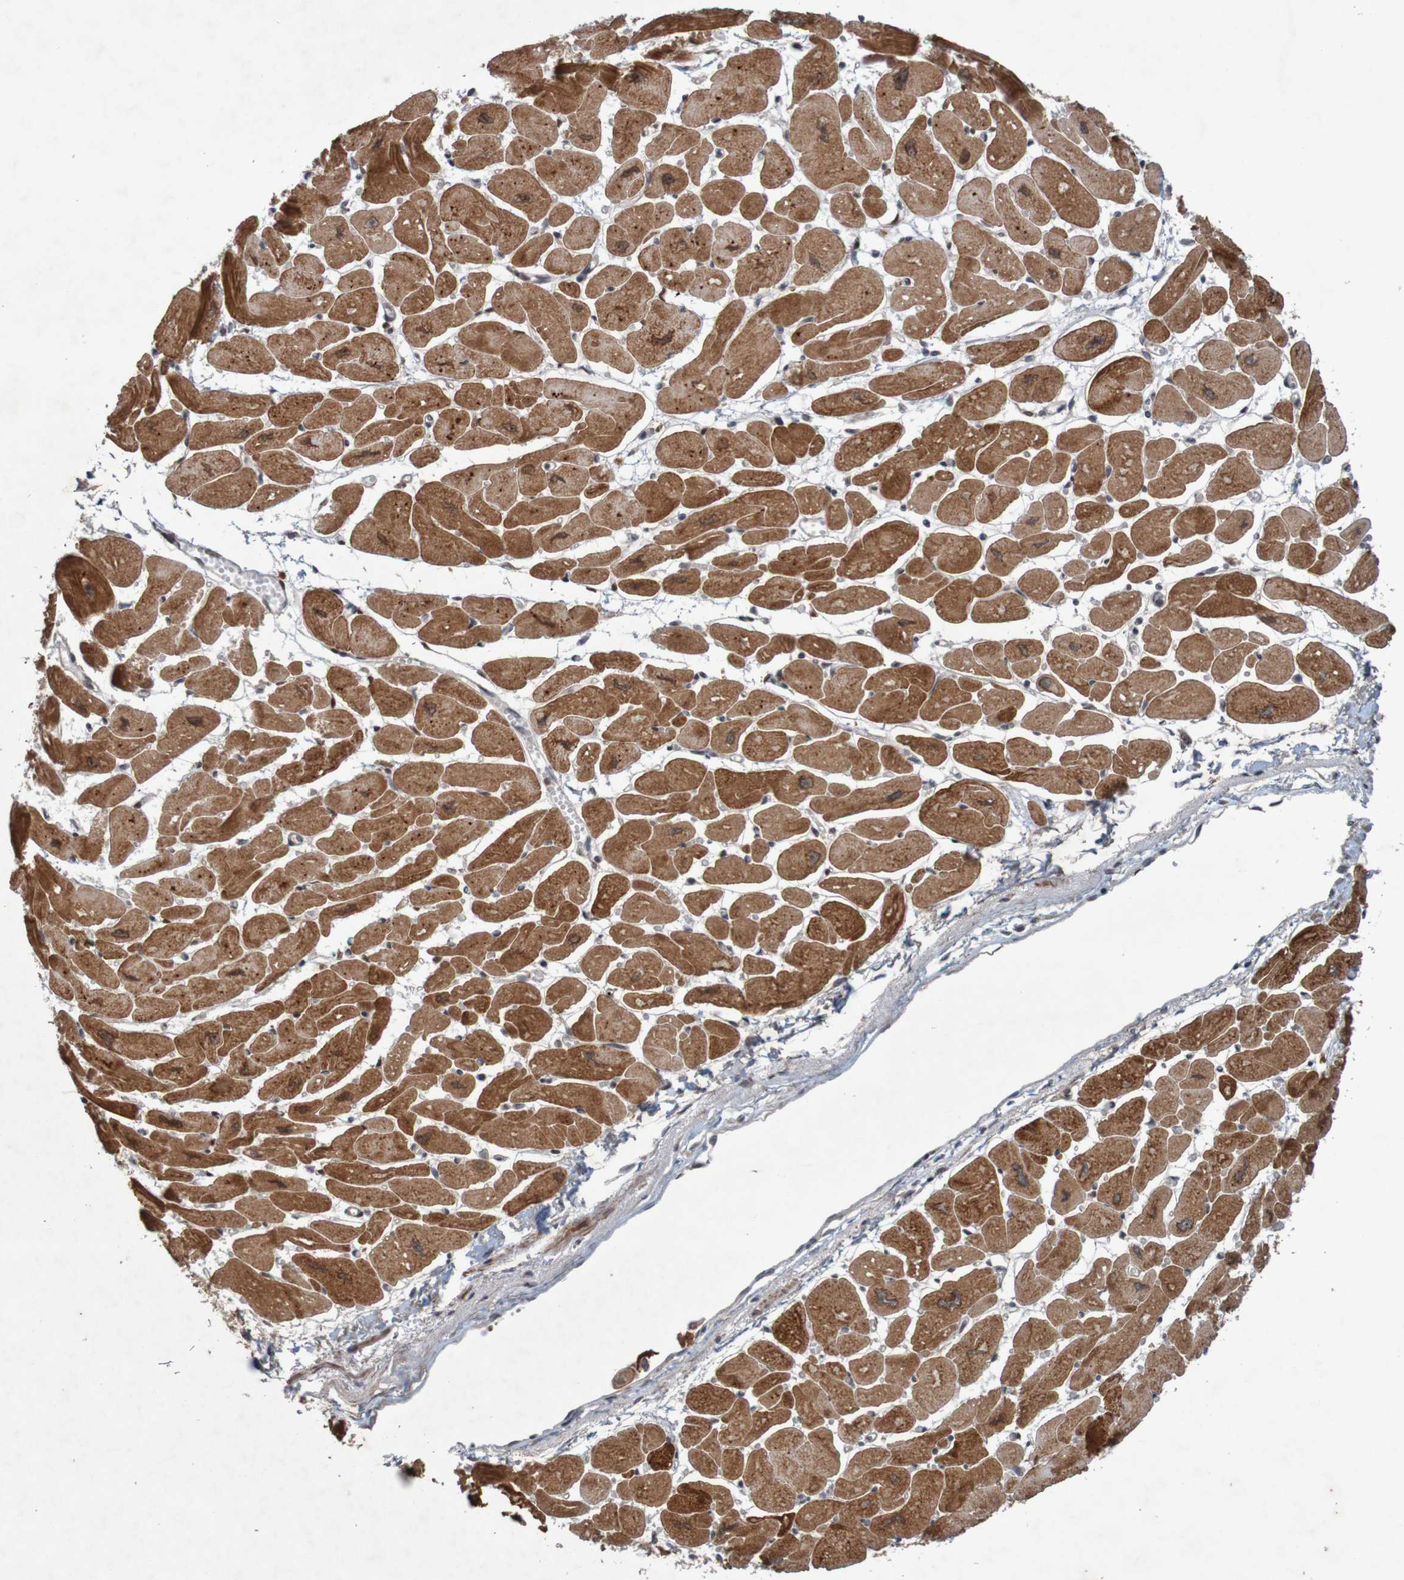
{"staining": {"intensity": "strong", "quantity": ">75%", "location": "cytoplasmic/membranous"}, "tissue": "heart muscle", "cell_type": "Cardiomyocytes", "image_type": "normal", "snomed": [{"axis": "morphology", "description": "Normal tissue, NOS"}, {"axis": "topography", "description": "Heart"}], "caption": "A high amount of strong cytoplasmic/membranous expression is seen in about >75% of cardiomyocytes in benign heart muscle.", "gene": "ARHGEF11", "patient": {"sex": "female", "age": 54}}